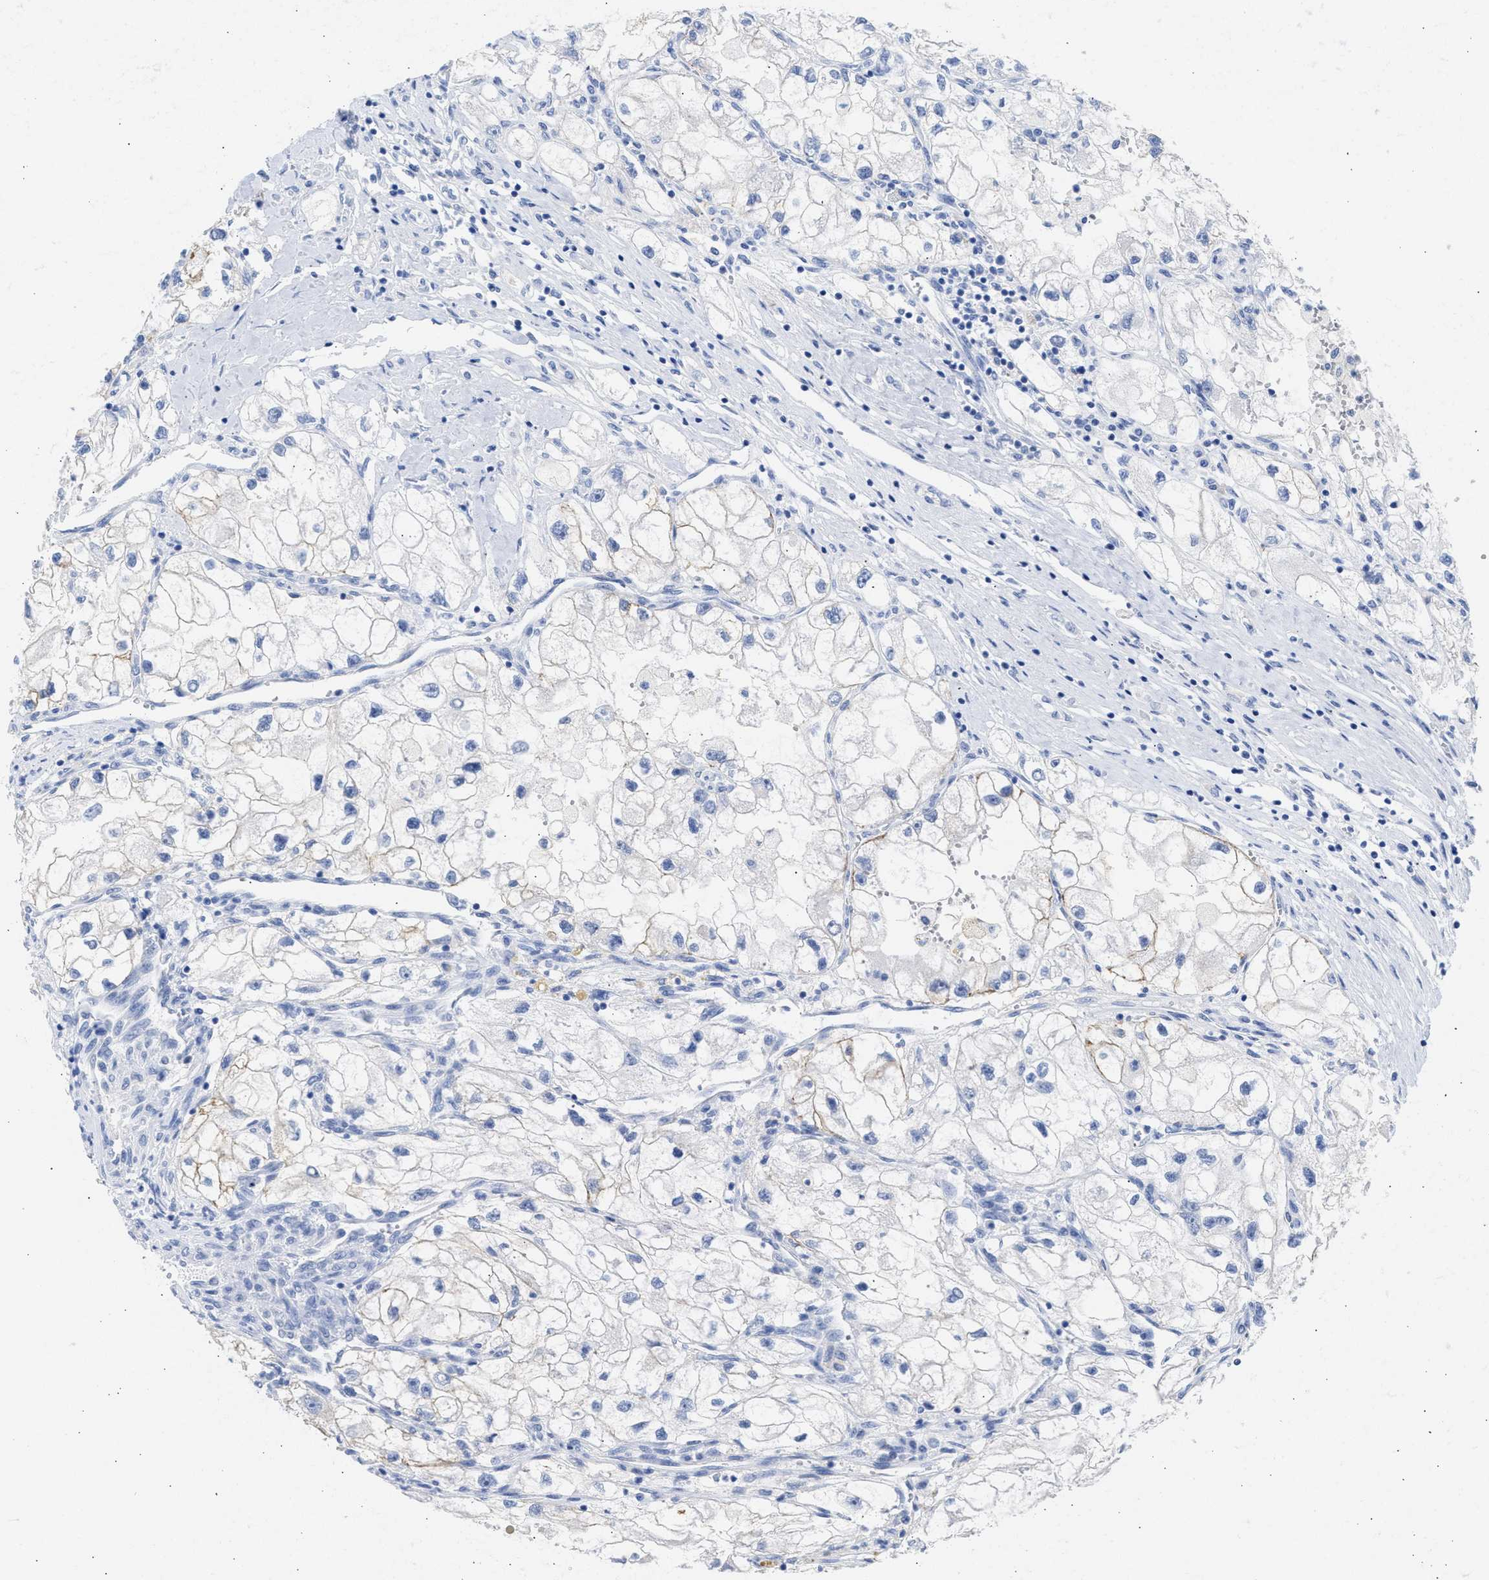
{"staining": {"intensity": "moderate", "quantity": "<25%", "location": "cytoplasmic/membranous"}, "tissue": "renal cancer", "cell_type": "Tumor cells", "image_type": "cancer", "snomed": [{"axis": "morphology", "description": "Adenocarcinoma, NOS"}, {"axis": "topography", "description": "Kidney"}], "caption": "Renal cancer (adenocarcinoma) stained for a protein (brown) exhibits moderate cytoplasmic/membranous positive positivity in about <25% of tumor cells.", "gene": "NCAM1", "patient": {"sex": "female", "age": 70}}